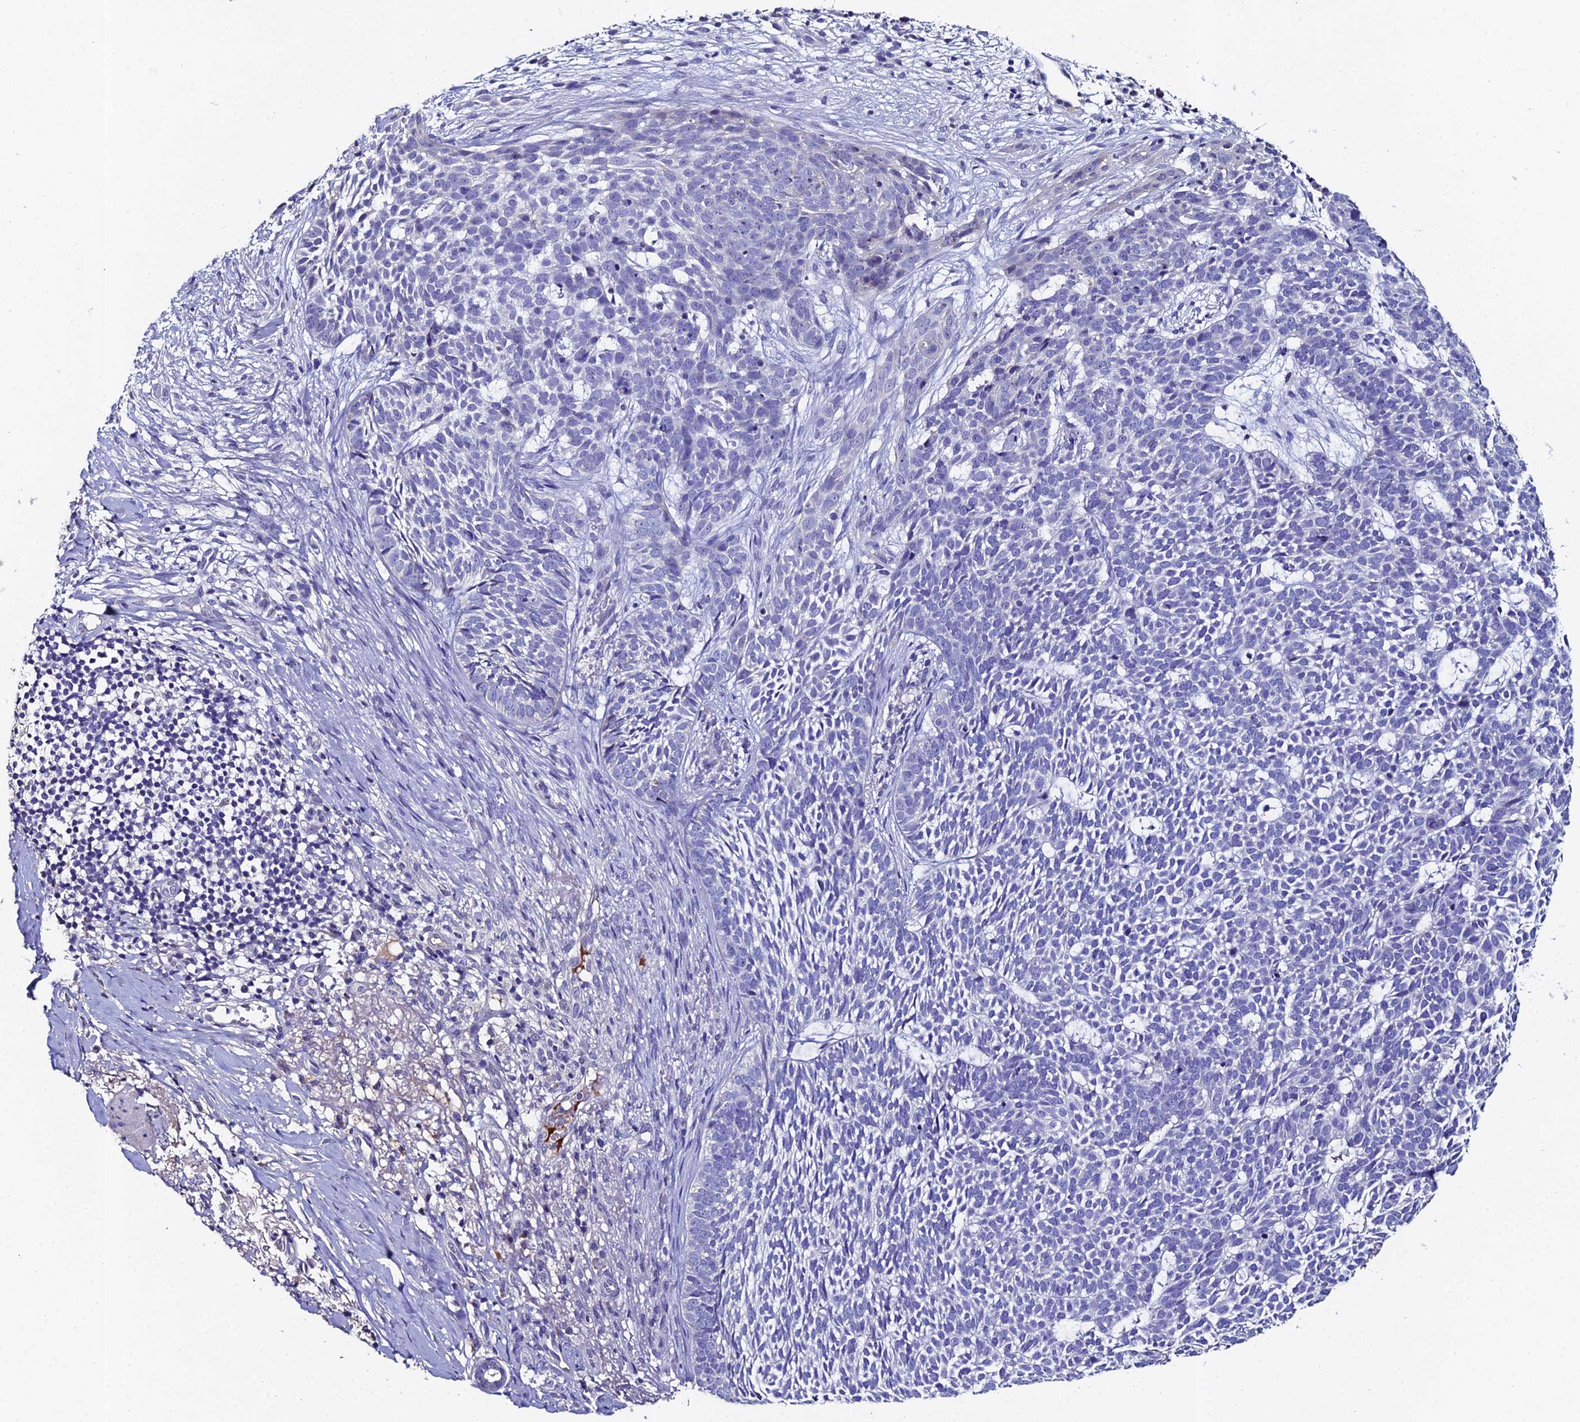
{"staining": {"intensity": "negative", "quantity": "none", "location": "none"}, "tissue": "skin cancer", "cell_type": "Tumor cells", "image_type": "cancer", "snomed": [{"axis": "morphology", "description": "Basal cell carcinoma"}, {"axis": "topography", "description": "Skin"}], "caption": "A photomicrograph of human skin basal cell carcinoma is negative for staining in tumor cells.", "gene": "ESRRG", "patient": {"sex": "female", "age": 78}}